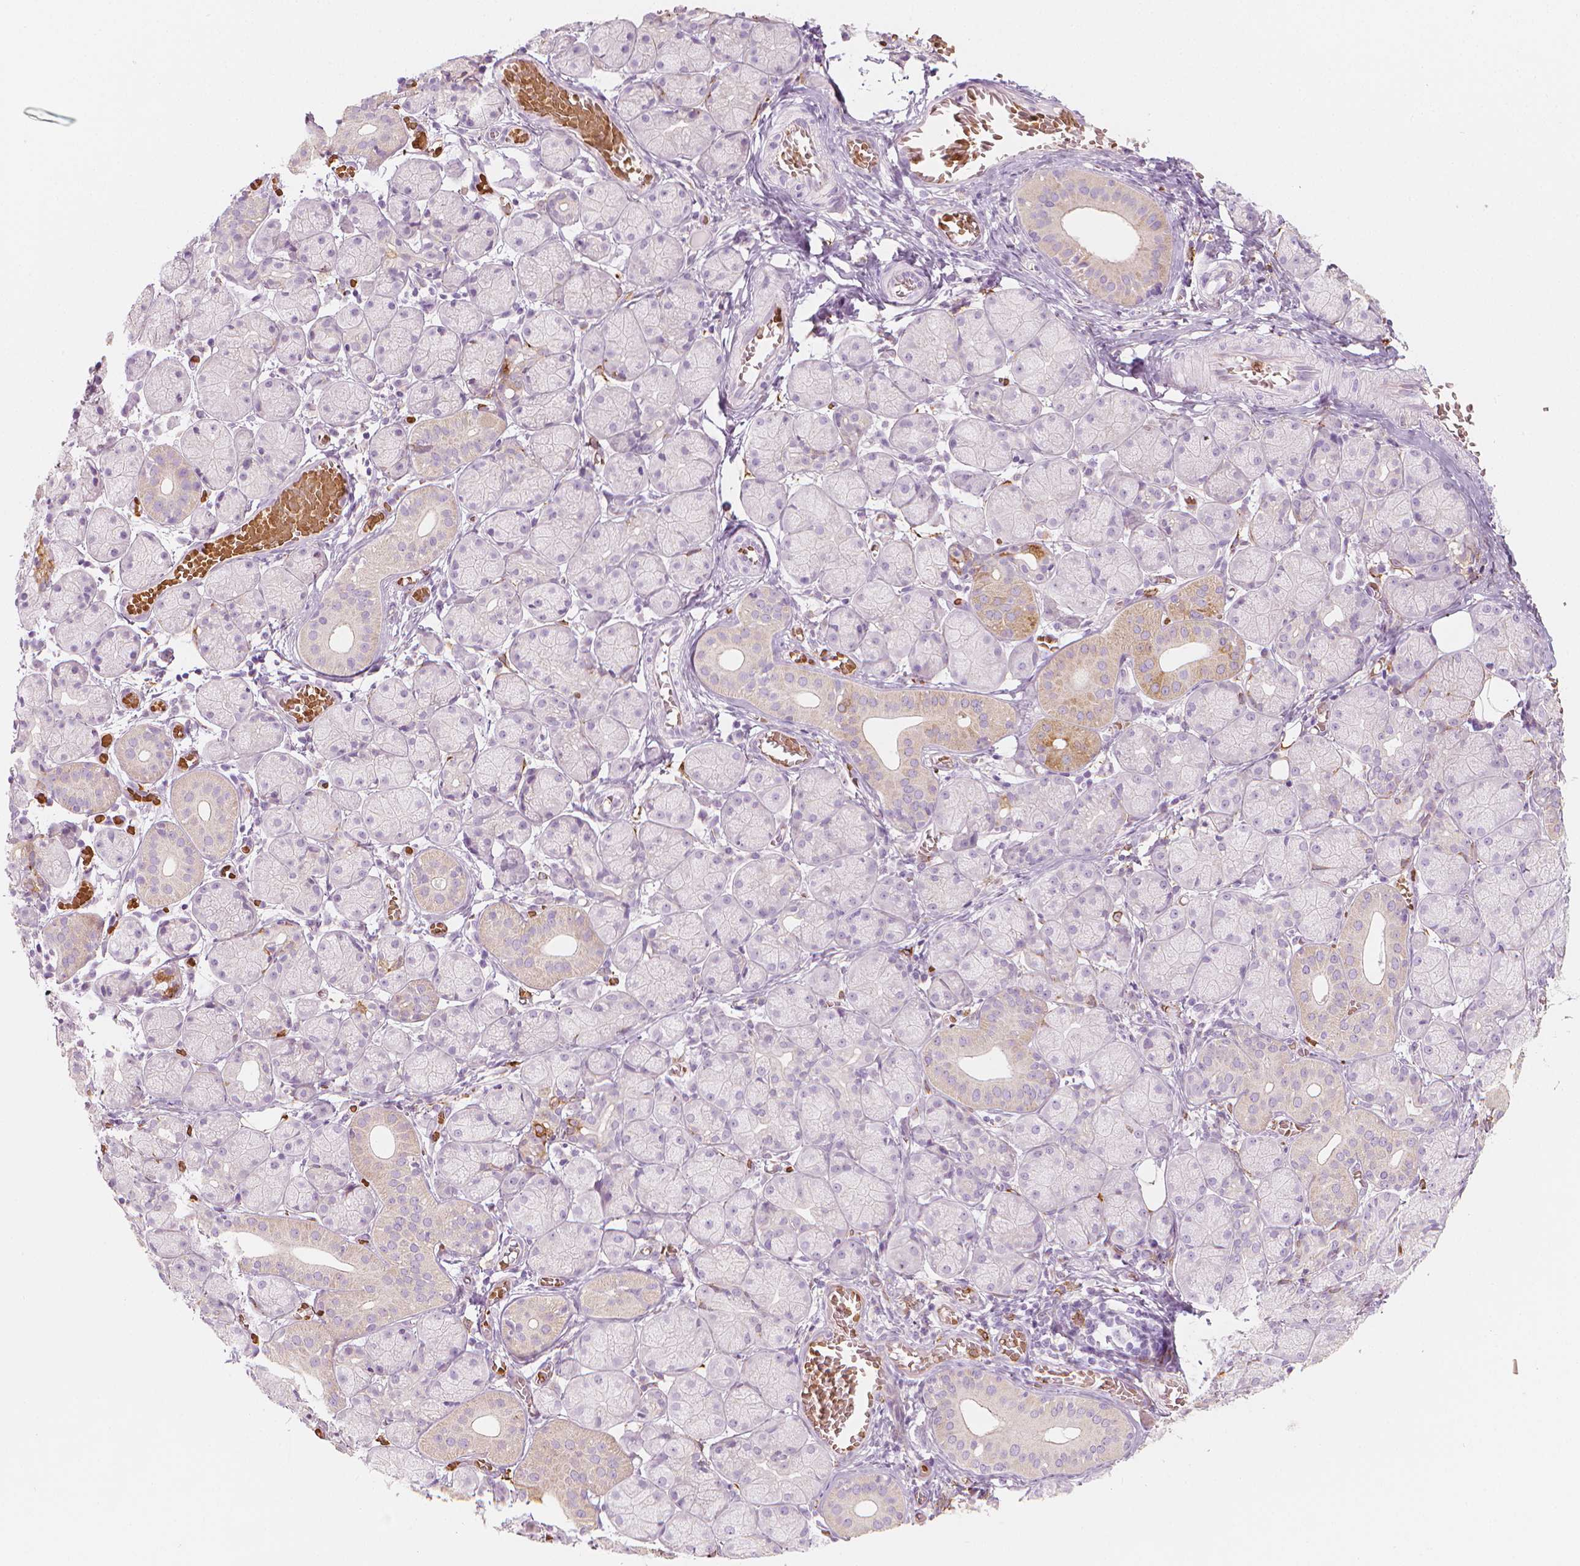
{"staining": {"intensity": "moderate", "quantity": "<25%", "location": "cytoplasmic/membranous"}, "tissue": "salivary gland", "cell_type": "Glandular cells", "image_type": "normal", "snomed": [{"axis": "morphology", "description": "Normal tissue, NOS"}, {"axis": "topography", "description": "Salivary gland"}, {"axis": "topography", "description": "Peripheral nerve tissue"}], "caption": "Immunohistochemical staining of benign salivary gland demonstrates <25% levels of moderate cytoplasmic/membranous protein expression in approximately <25% of glandular cells. The staining was performed using DAB to visualize the protein expression in brown, while the nuclei were stained in blue with hematoxylin (Magnification: 20x).", "gene": "CES1", "patient": {"sex": "female", "age": 24}}